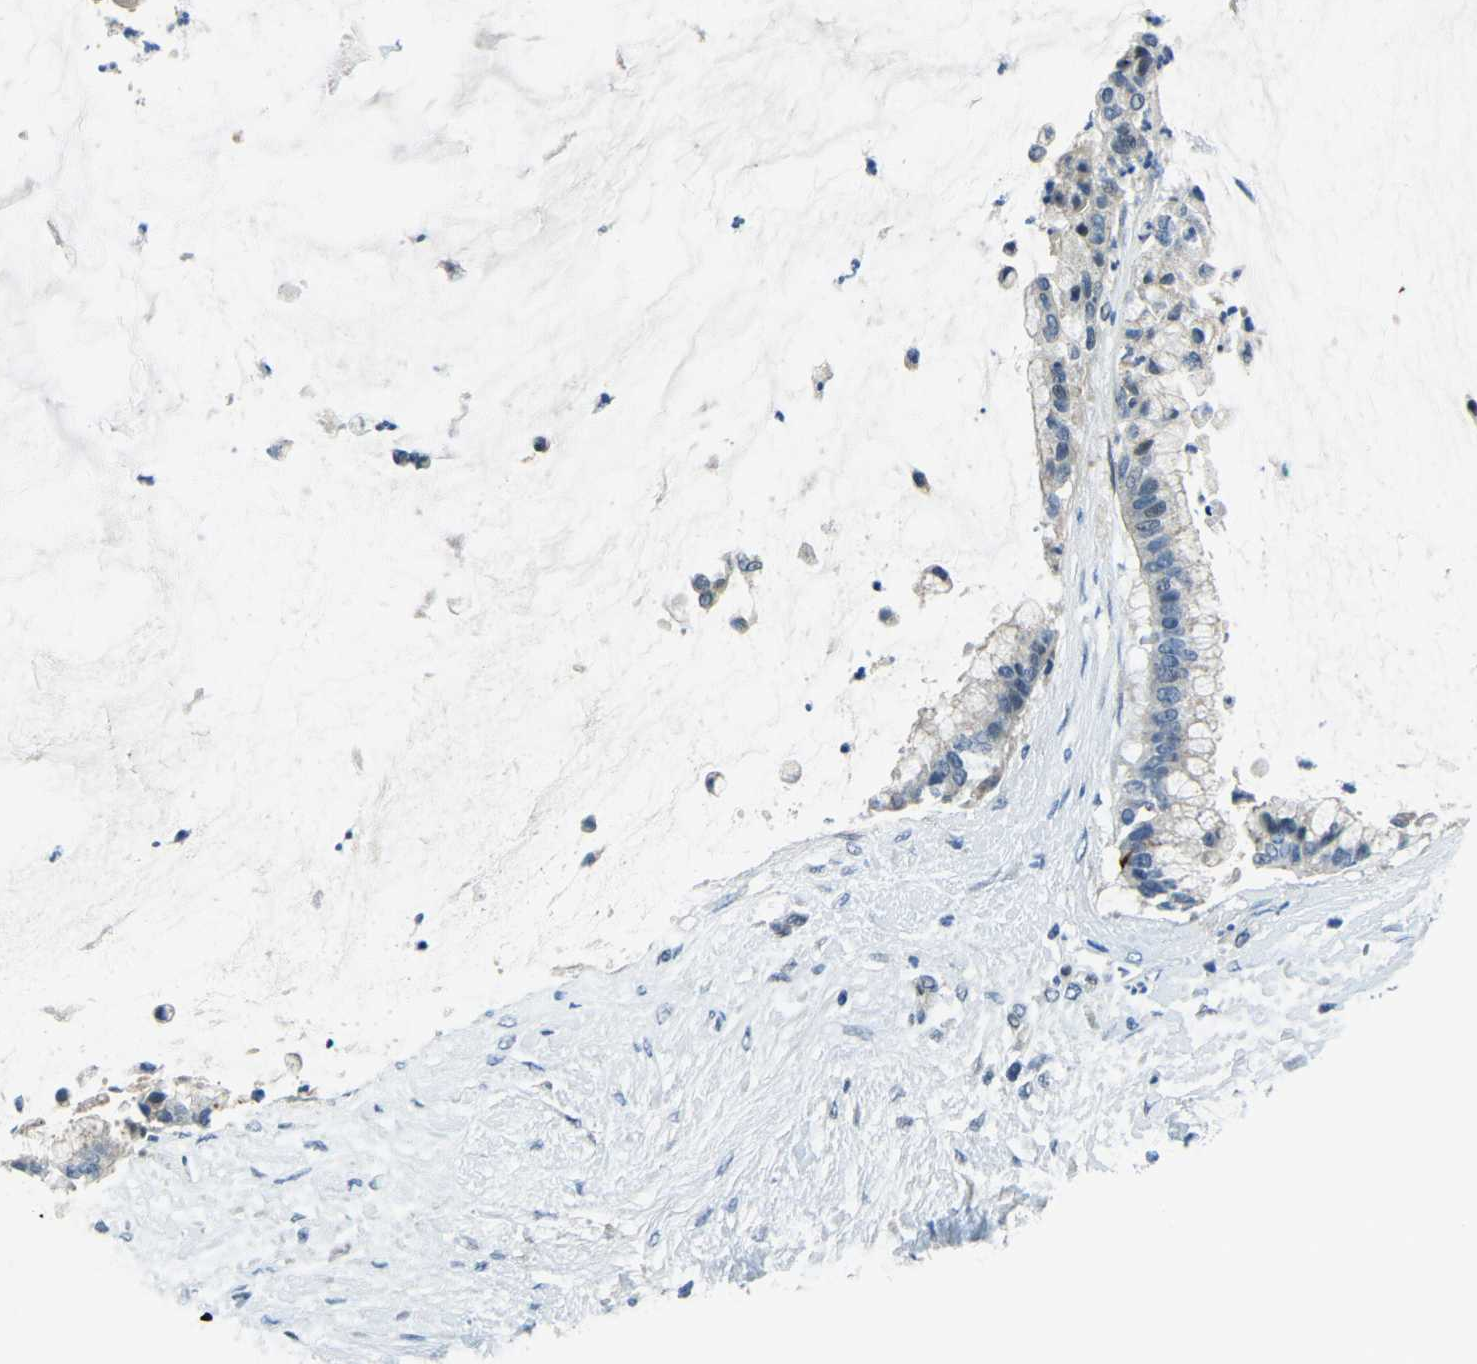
{"staining": {"intensity": "negative", "quantity": "none", "location": "none"}, "tissue": "pancreatic cancer", "cell_type": "Tumor cells", "image_type": "cancer", "snomed": [{"axis": "morphology", "description": "Adenocarcinoma, NOS"}, {"axis": "topography", "description": "Pancreas"}], "caption": "There is no significant expression in tumor cells of pancreatic cancer (adenocarcinoma).", "gene": "RRP1", "patient": {"sex": "male", "age": 41}}